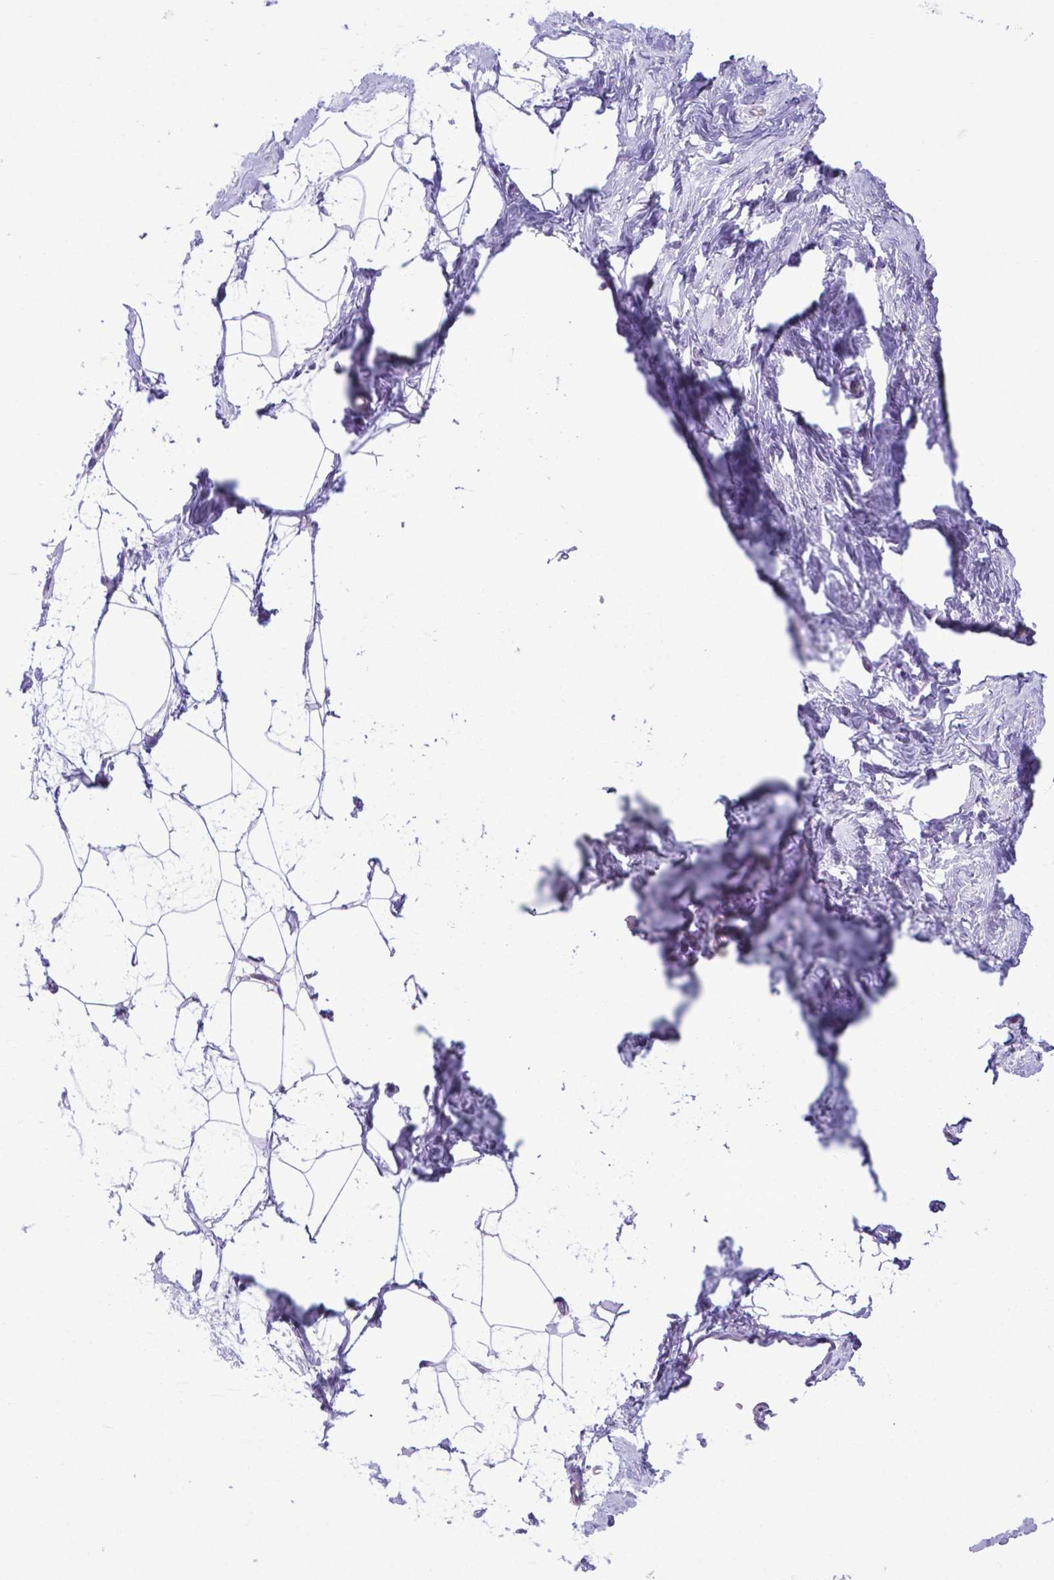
{"staining": {"intensity": "negative", "quantity": "none", "location": "none"}, "tissue": "breast", "cell_type": "Adipocytes", "image_type": "normal", "snomed": [{"axis": "morphology", "description": "Normal tissue, NOS"}, {"axis": "topography", "description": "Breast"}], "caption": "The micrograph shows no staining of adipocytes in unremarkable breast.", "gene": "POU3F3", "patient": {"sex": "female", "age": 45}}